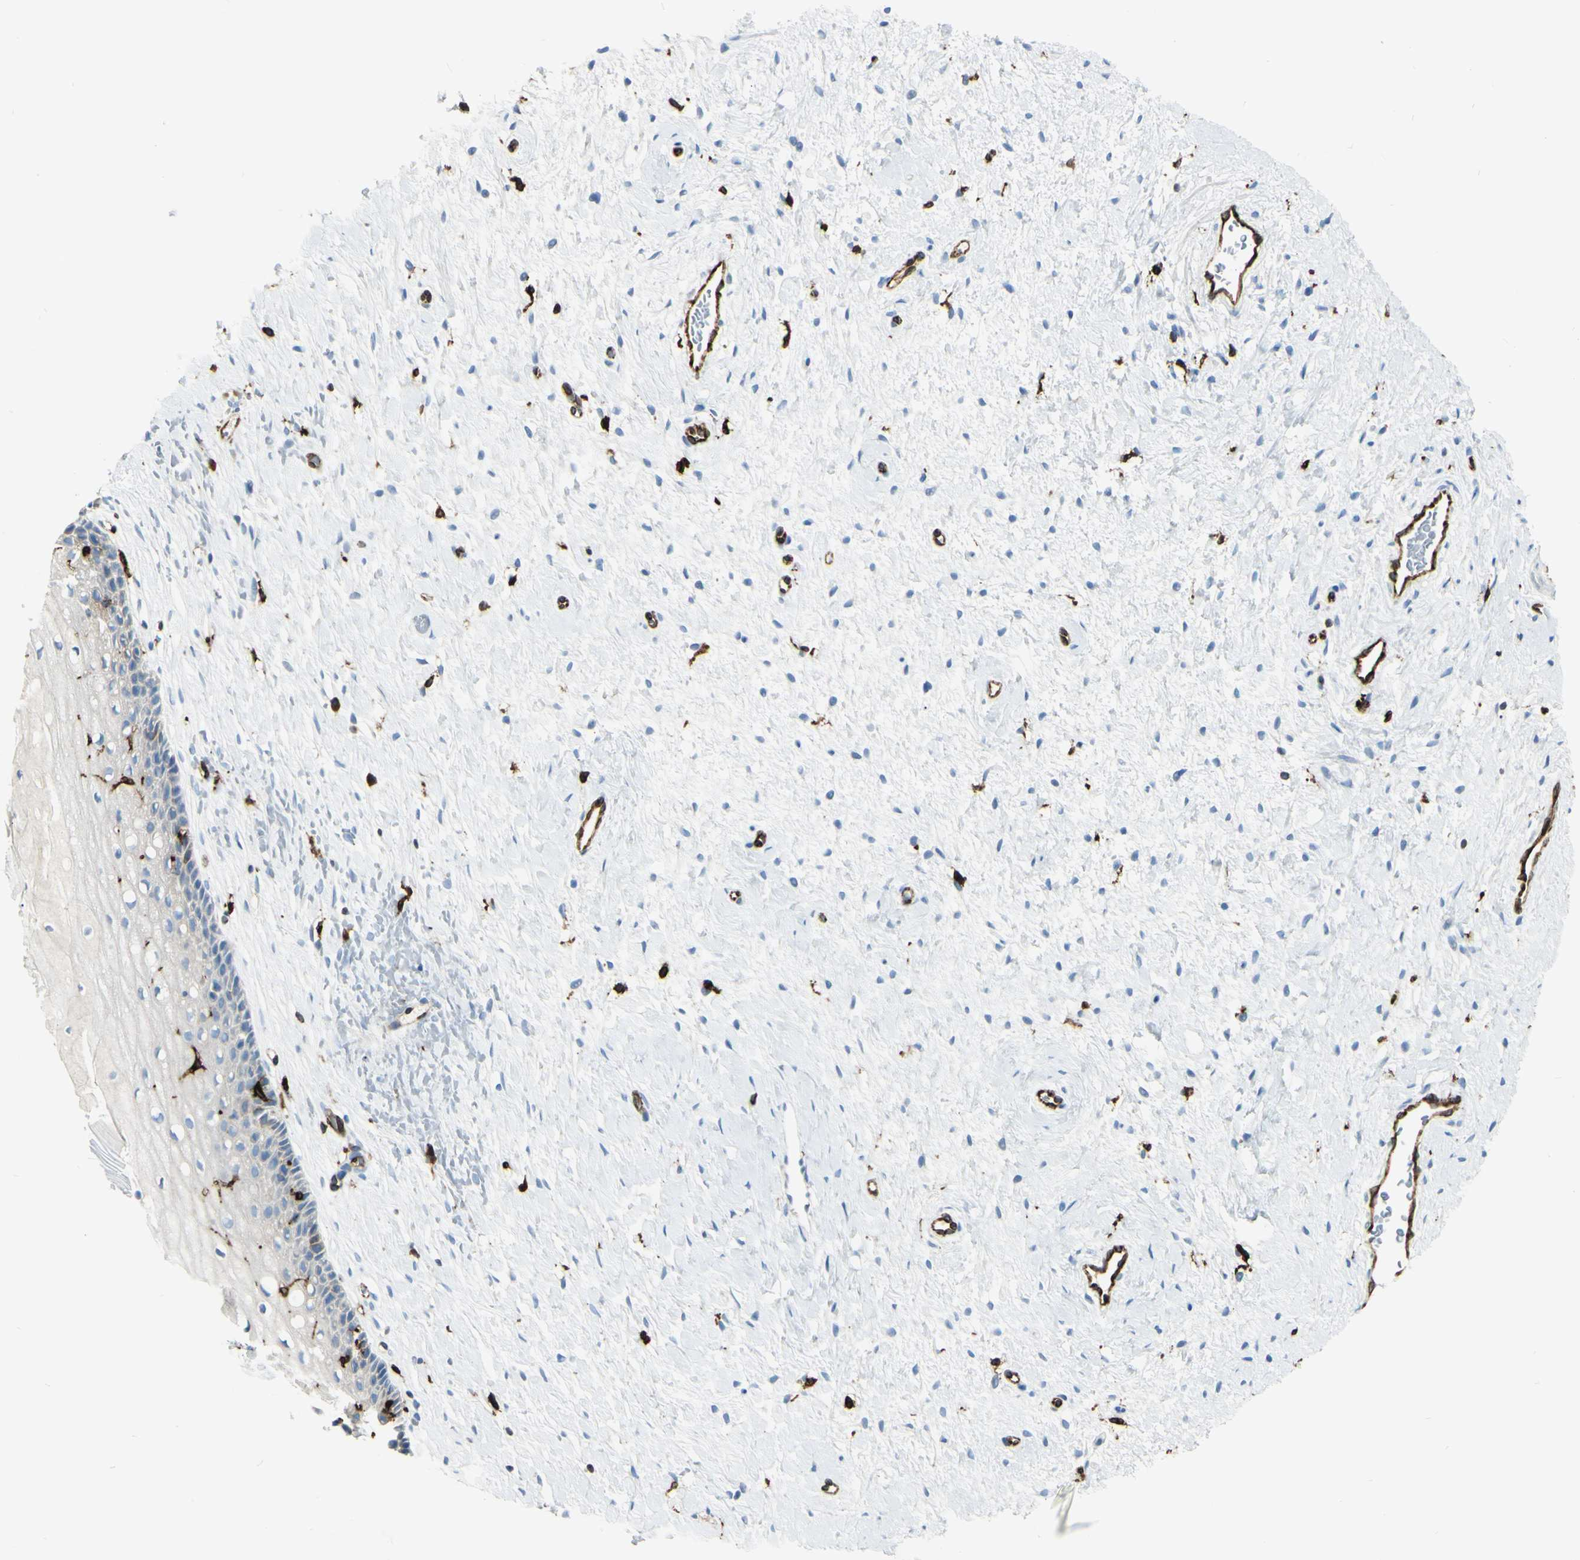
{"staining": {"intensity": "strong", "quantity": ">75%", "location": "cytoplasmic/membranous"}, "tissue": "cervix", "cell_type": "Glandular cells", "image_type": "normal", "snomed": [{"axis": "morphology", "description": "Normal tissue, NOS"}, {"axis": "topography", "description": "Cervix"}], "caption": "Protein staining of benign cervix shows strong cytoplasmic/membranous positivity in approximately >75% of glandular cells. (Brightfield microscopy of DAB IHC at high magnification).", "gene": "CD74", "patient": {"sex": "female", "age": 39}}